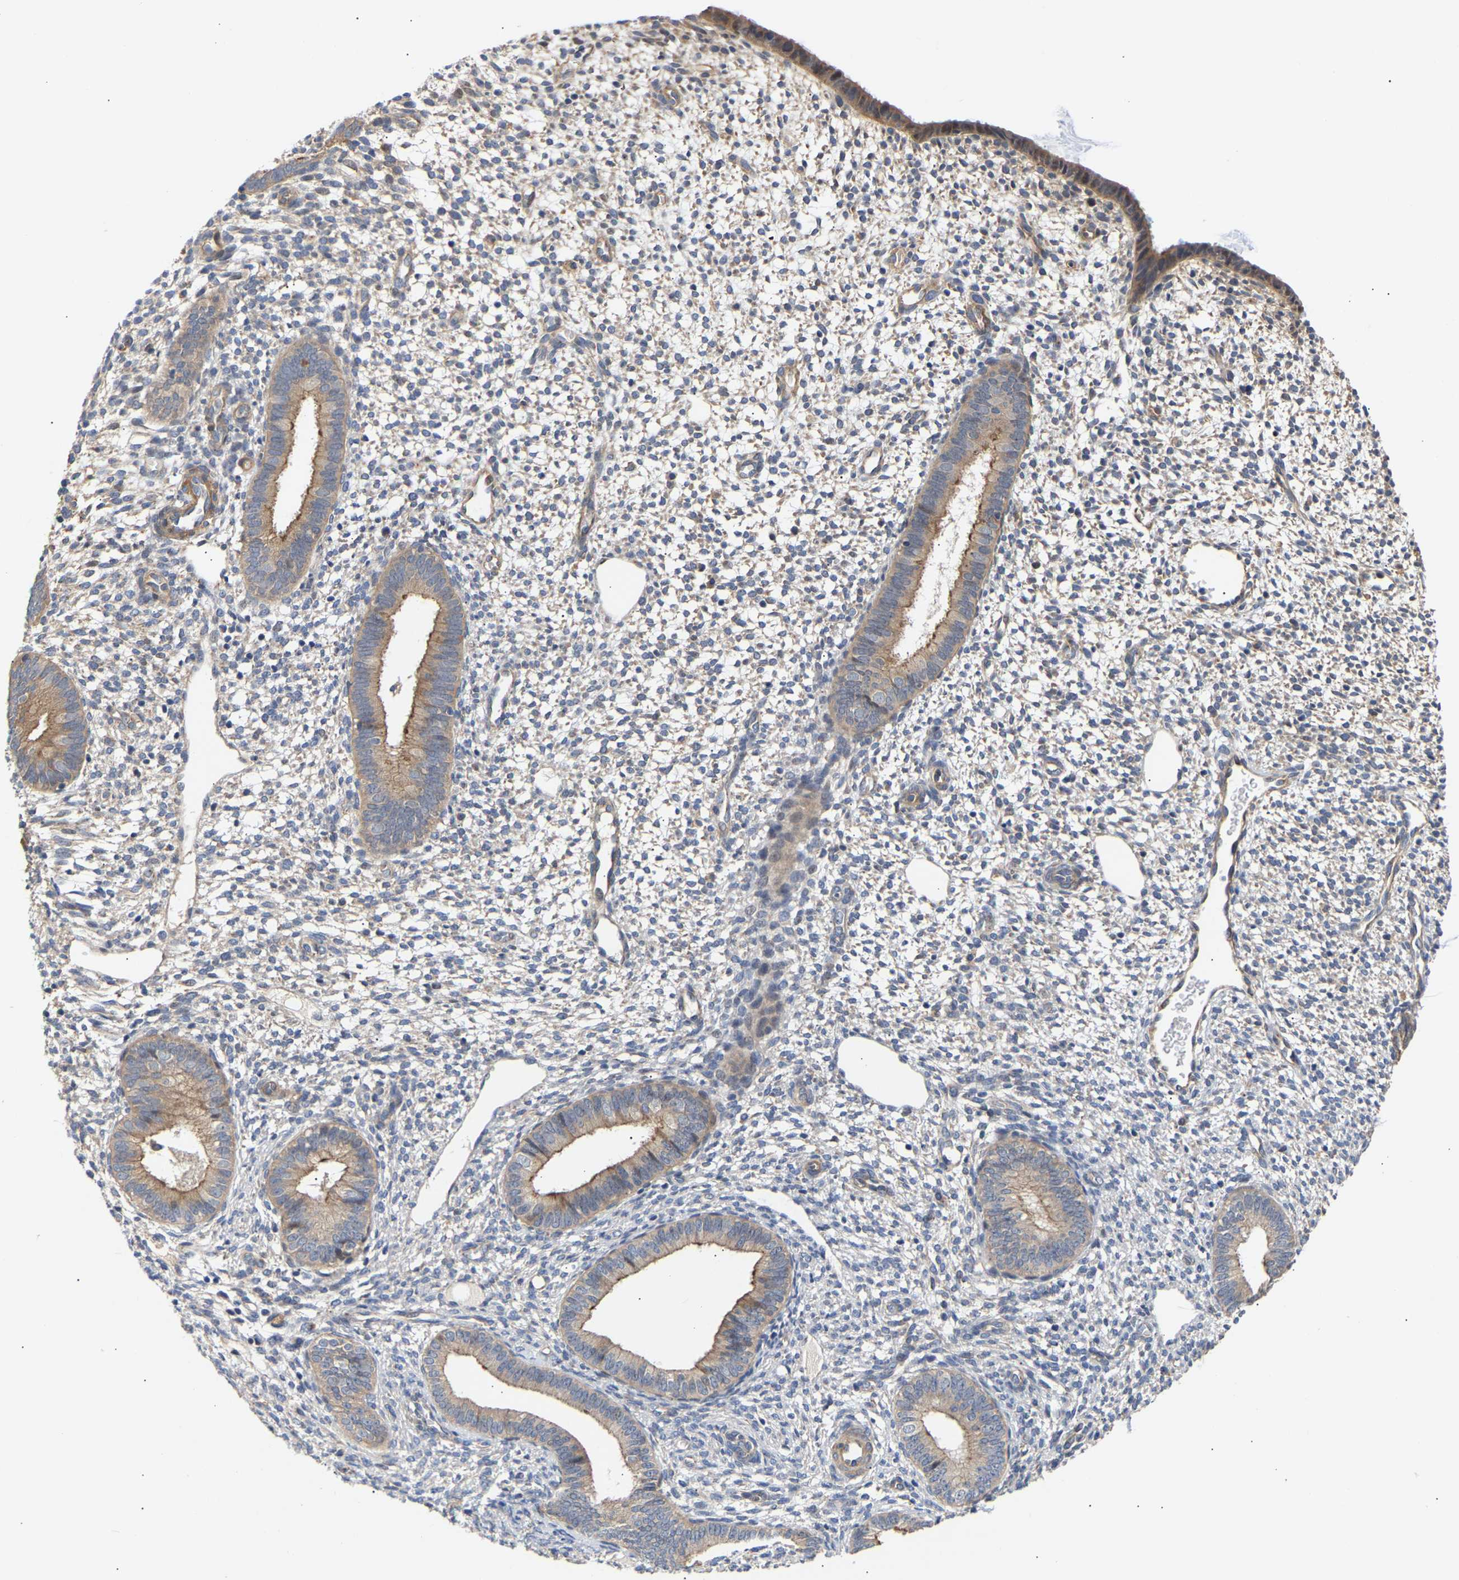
{"staining": {"intensity": "weak", "quantity": "25%-75%", "location": "cytoplasmic/membranous"}, "tissue": "endometrium", "cell_type": "Cells in endometrial stroma", "image_type": "normal", "snomed": [{"axis": "morphology", "description": "Normal tissue, NOS"}, {"axis": "topography", "description": "Endometrium"}], "caption": "Weak cytoplasmic/membranous staining is present in approximately 25%-75% of cells in endometrial stroma in normal endometrium.", "gene": "KASH5", "patient": {"sex": "female", "age": 46}}